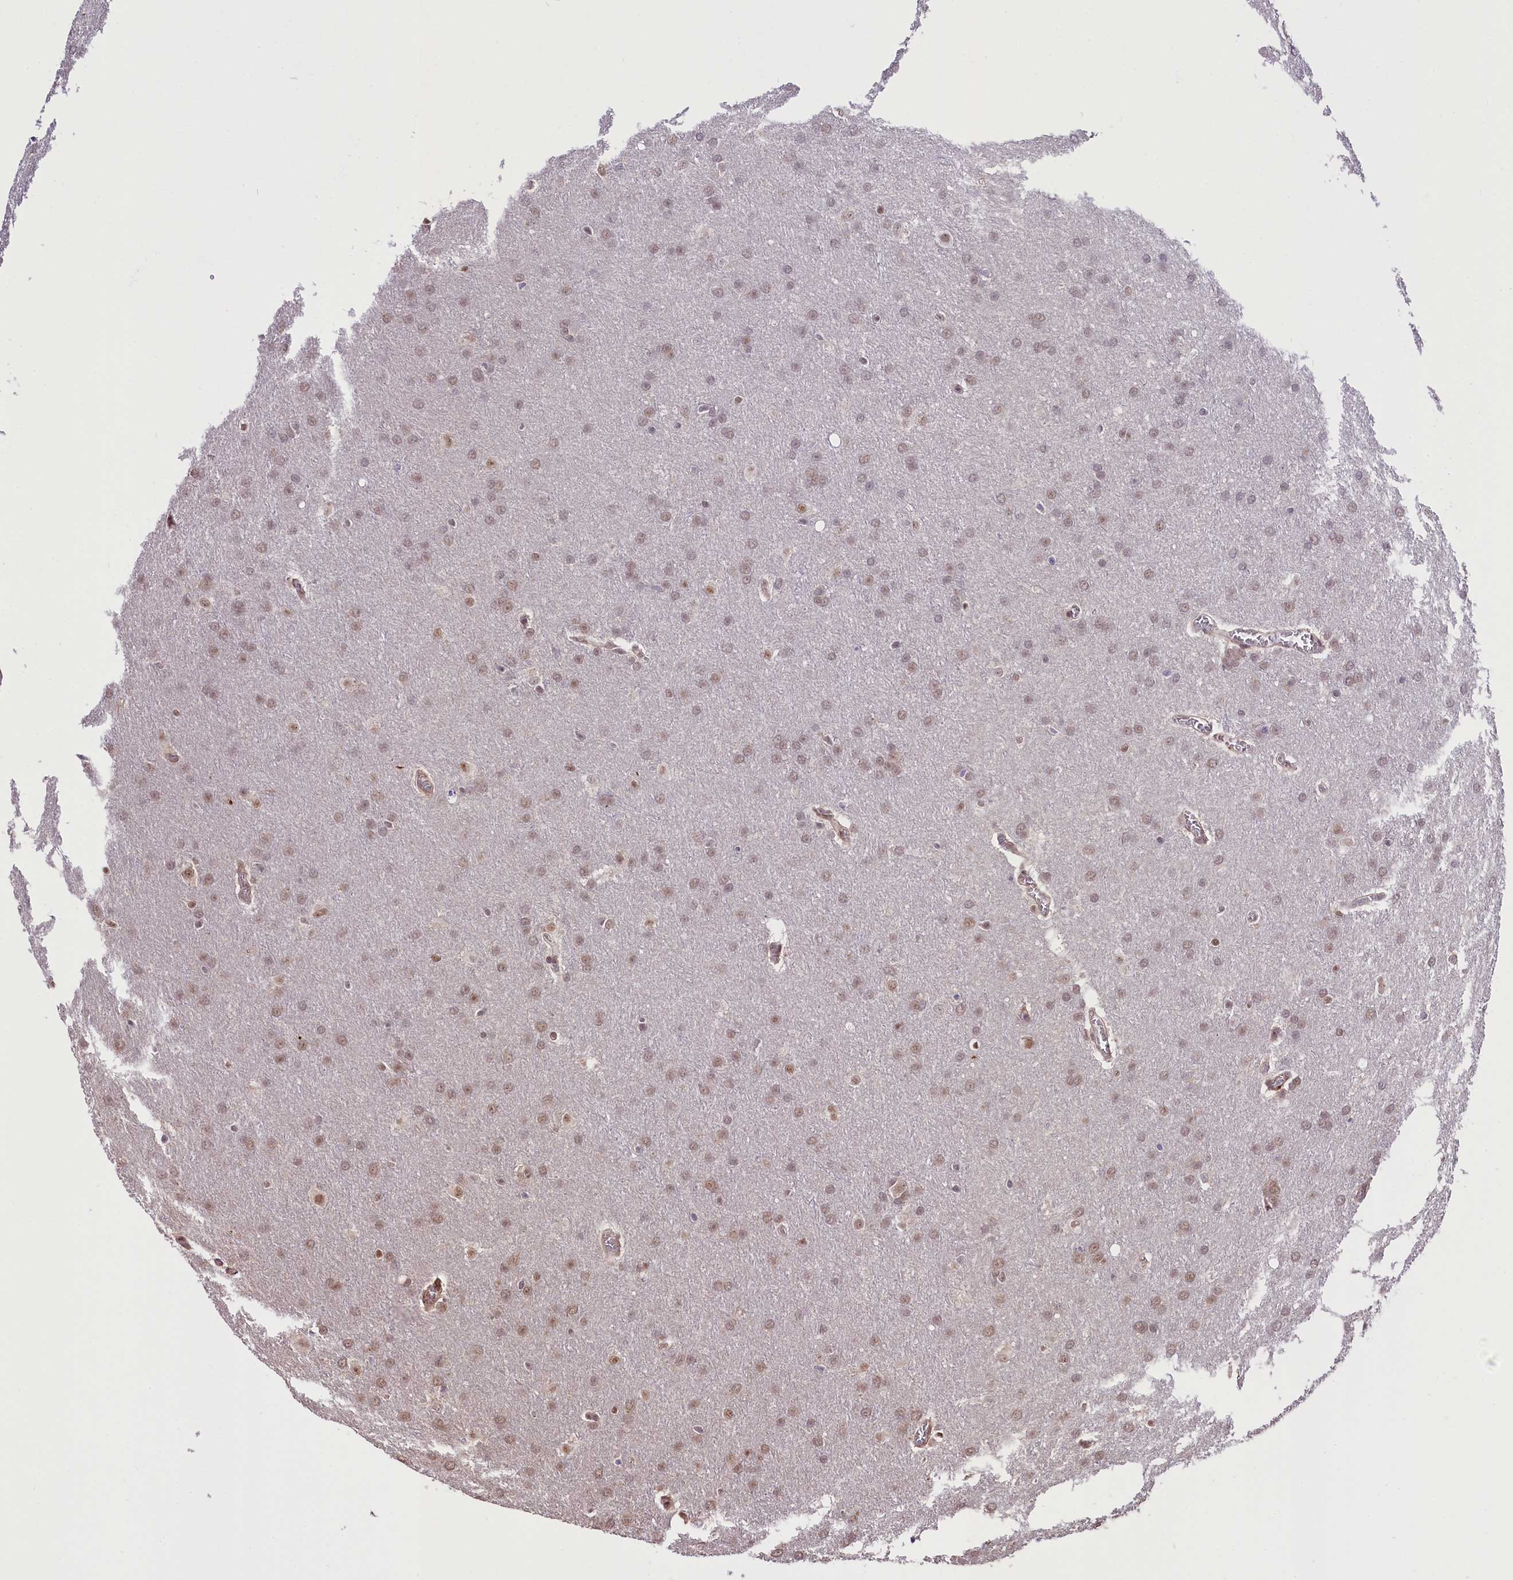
{"staining": {"intensity": "weak", "quantity": ">75%", "location": "nuclear"}, "tissue": "glioma", "cell_type": "Tumor cells", "image_type": "cancer", "snomed": [{"axis": "morphology", "description": "Glioma, malignant, Low grade"}, {"axis": "topography", "description": "Brain"}], "caption": "Tumor cells show low levels of weak nuclear positivity in about >75% of cells in human malignant low-grade glioma.", "gene": "MRPL54", "patient": {"sex": "female", "age": 32}}